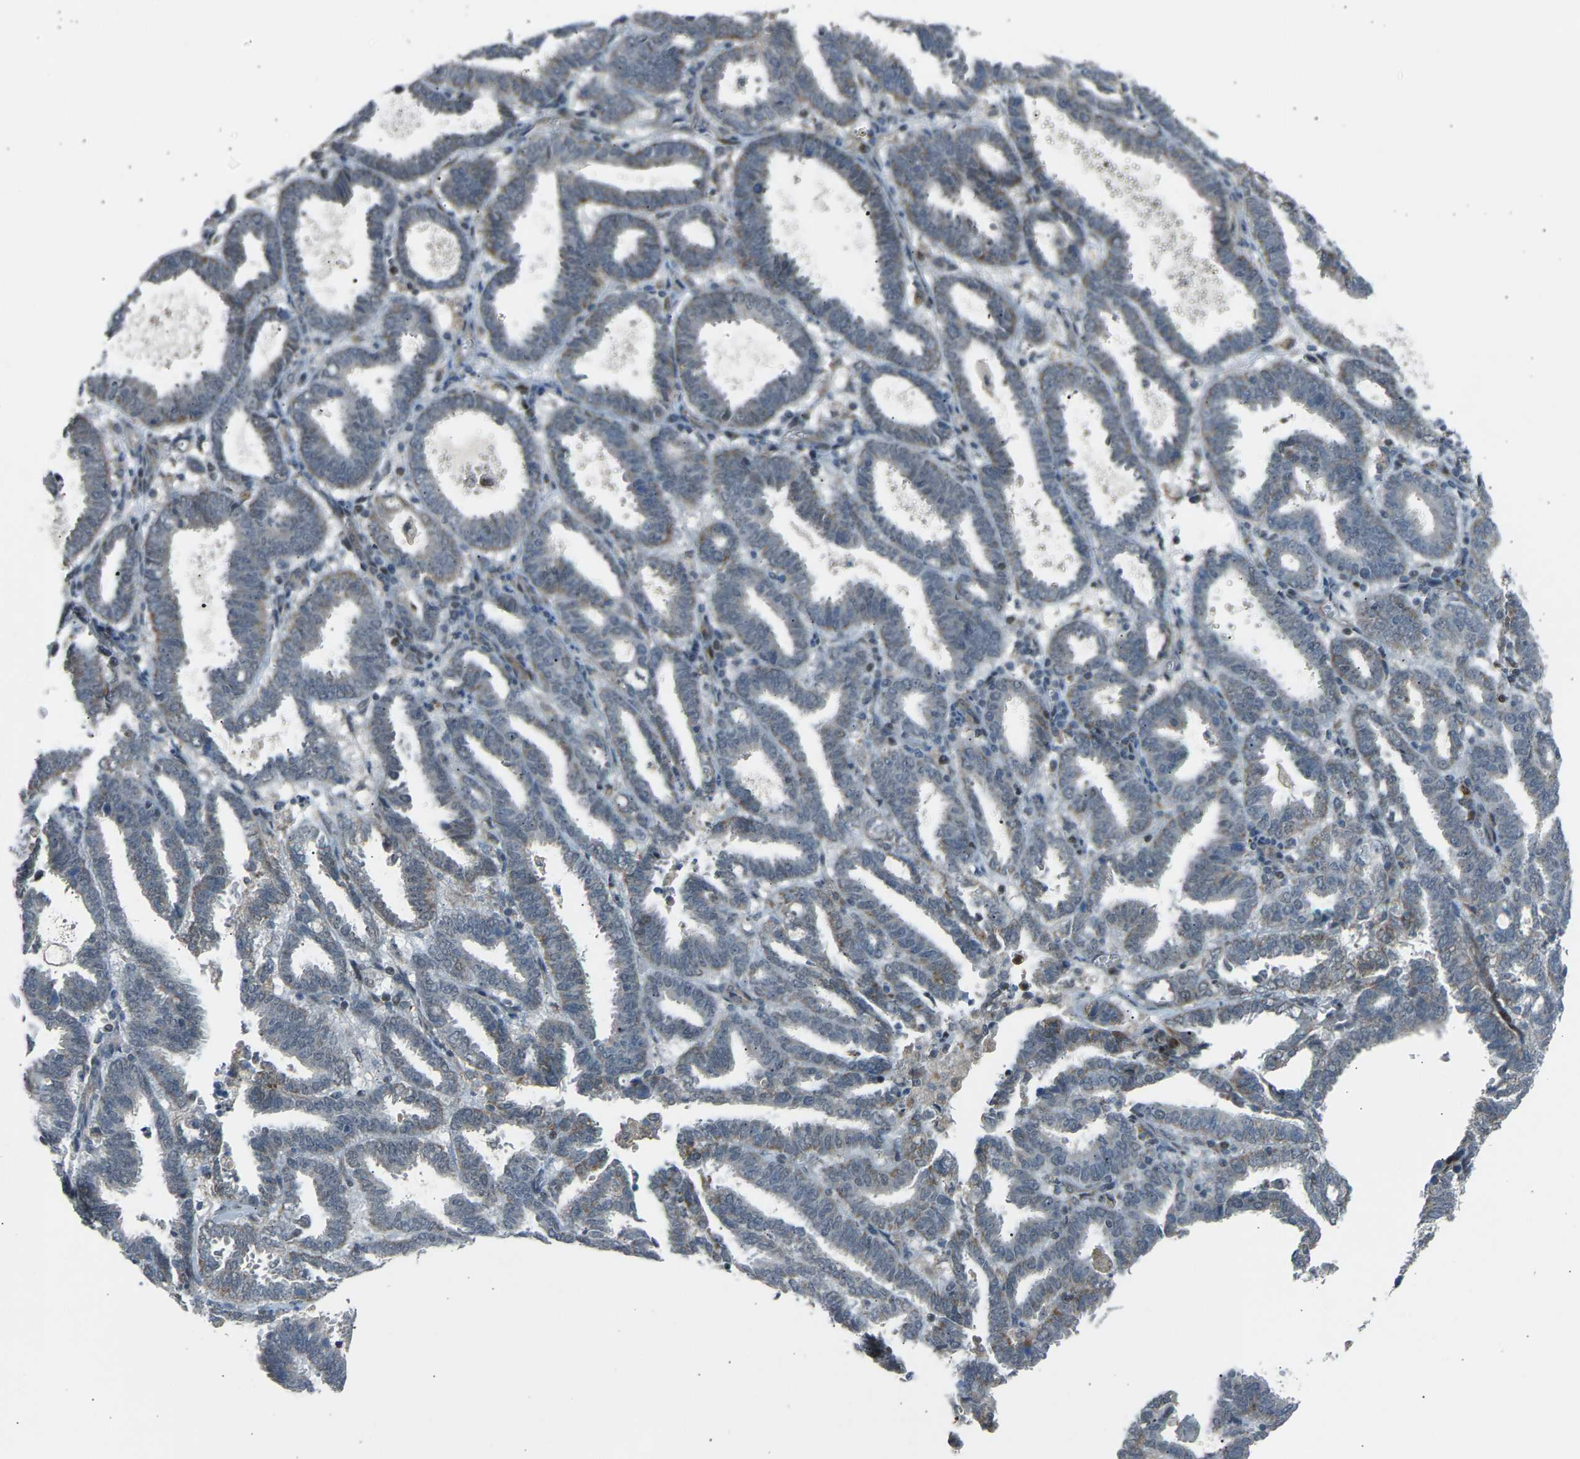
{"staining": {"intensity": "moderate", "quantity": "25%-75%", "location": "cytoplasmic/membranous"}, "tissue": "endometrial cancer", "cell_type": "Tumor cells", "image_type": "cancer", "snomed": [{"axis": "morphology", "description": "Adenocarcinoma, NOS"}, {"axis": "topography", "description": "Uterus"}], "caption": "There is medium levels of moderate cytoplasmic/membranous expression in tumor cells of endometrial cancer (adenocarcinoma), as demonstrated by immunohistochemical staining (brown color).", "gene": "VPS41", "patient": {"sex": "female", "age": 83}}